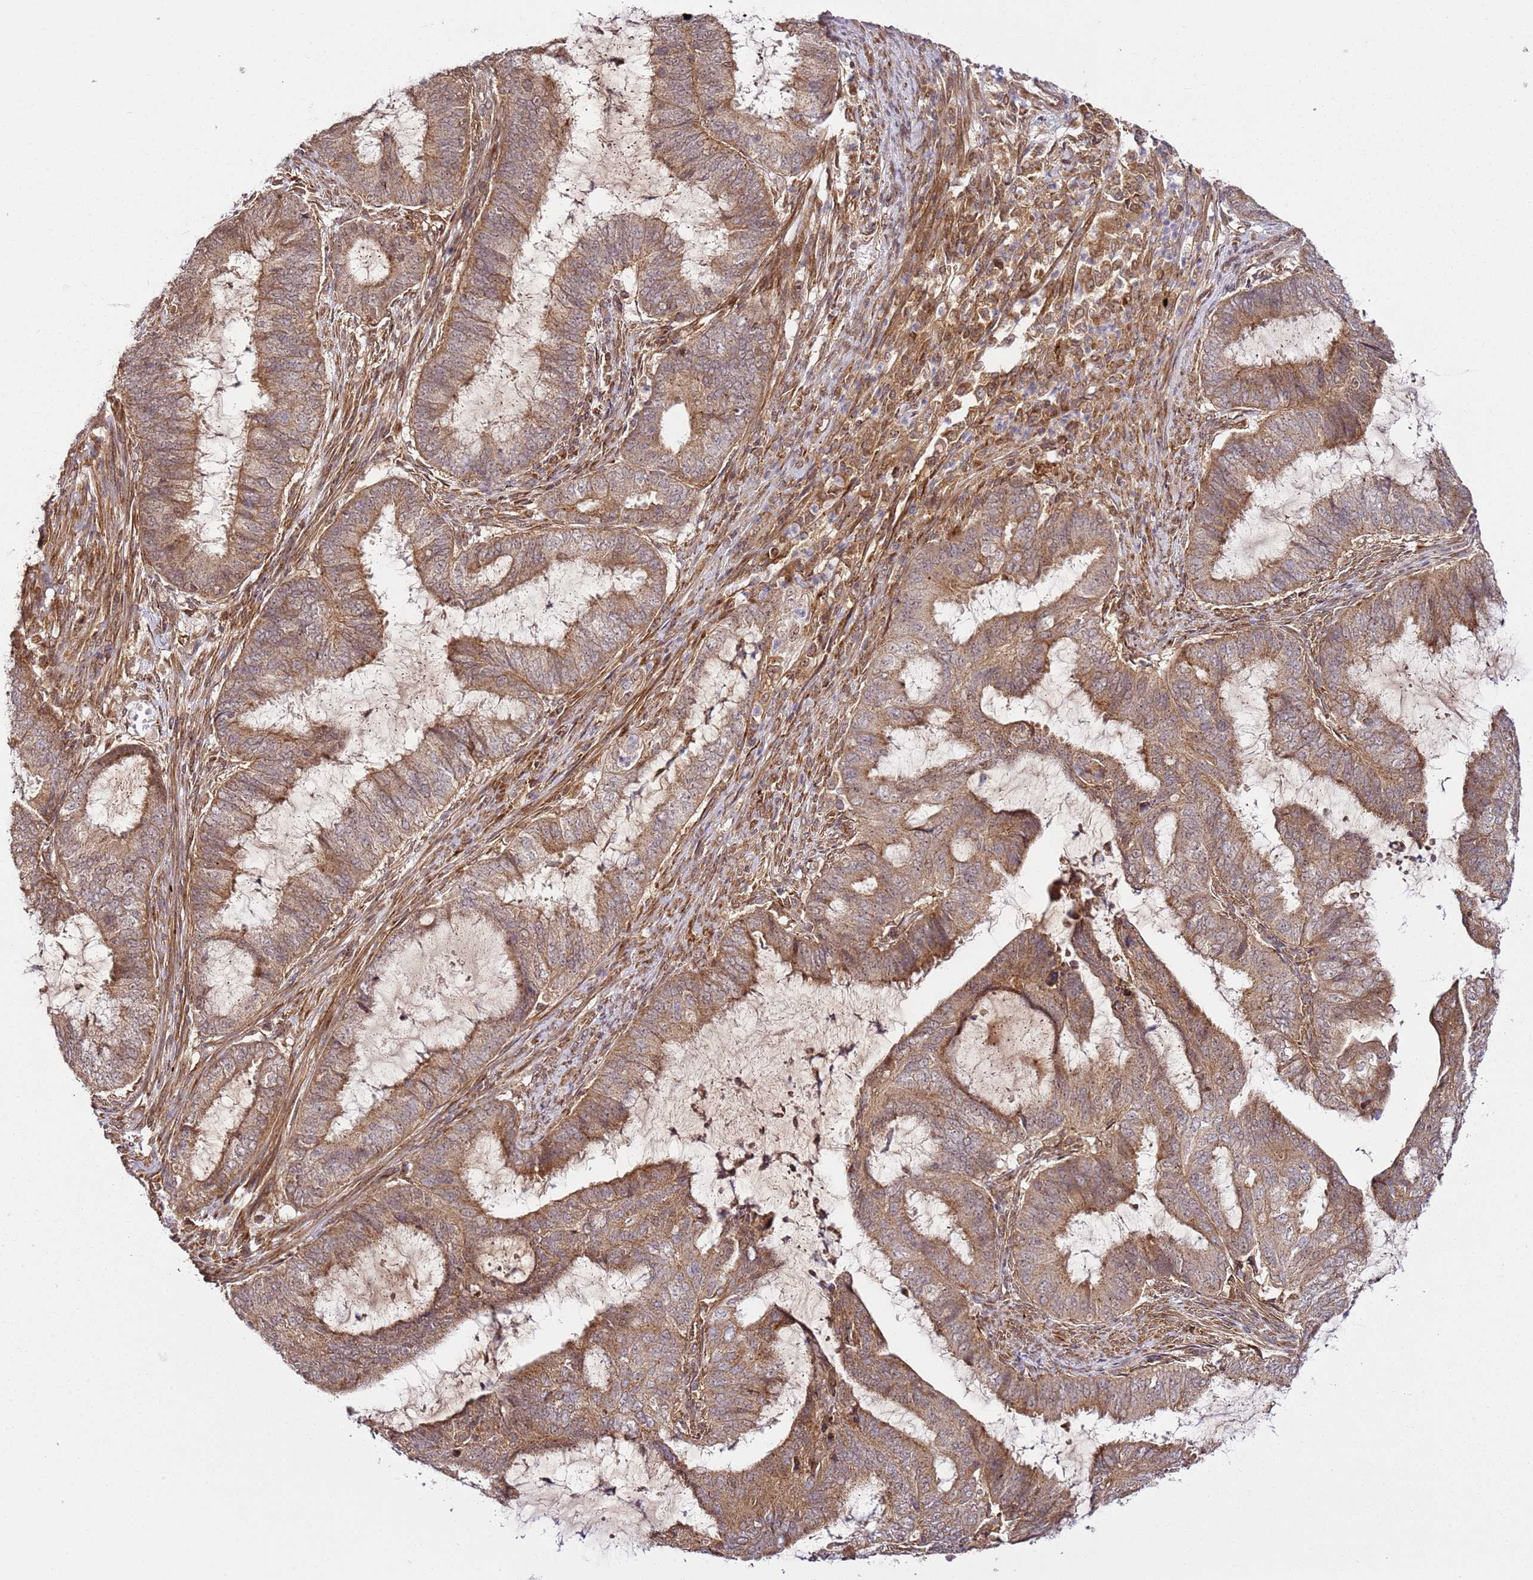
{"staining": {"intensity": "moderate", "quantity": ">75%", "location": "cytoplasmic/membranous"}, "tissue": "endometrial cancer", "cell_type": "Tumor cells", "image_type": "cancer", "snomed": [{"axis": "morphology", "description": "Adenocarcinoma, NOS"}, {"axis": "topography", "description": "Endometrium"}], "caption": "Protein expression analysis of adenocarcinoma (endometrial) demonstrates moderate cytoplasmic/membranous positivity in about >75% of tumor cells.", "gene": "RASA3", "patient": {"sex": "female", "age": 51}}